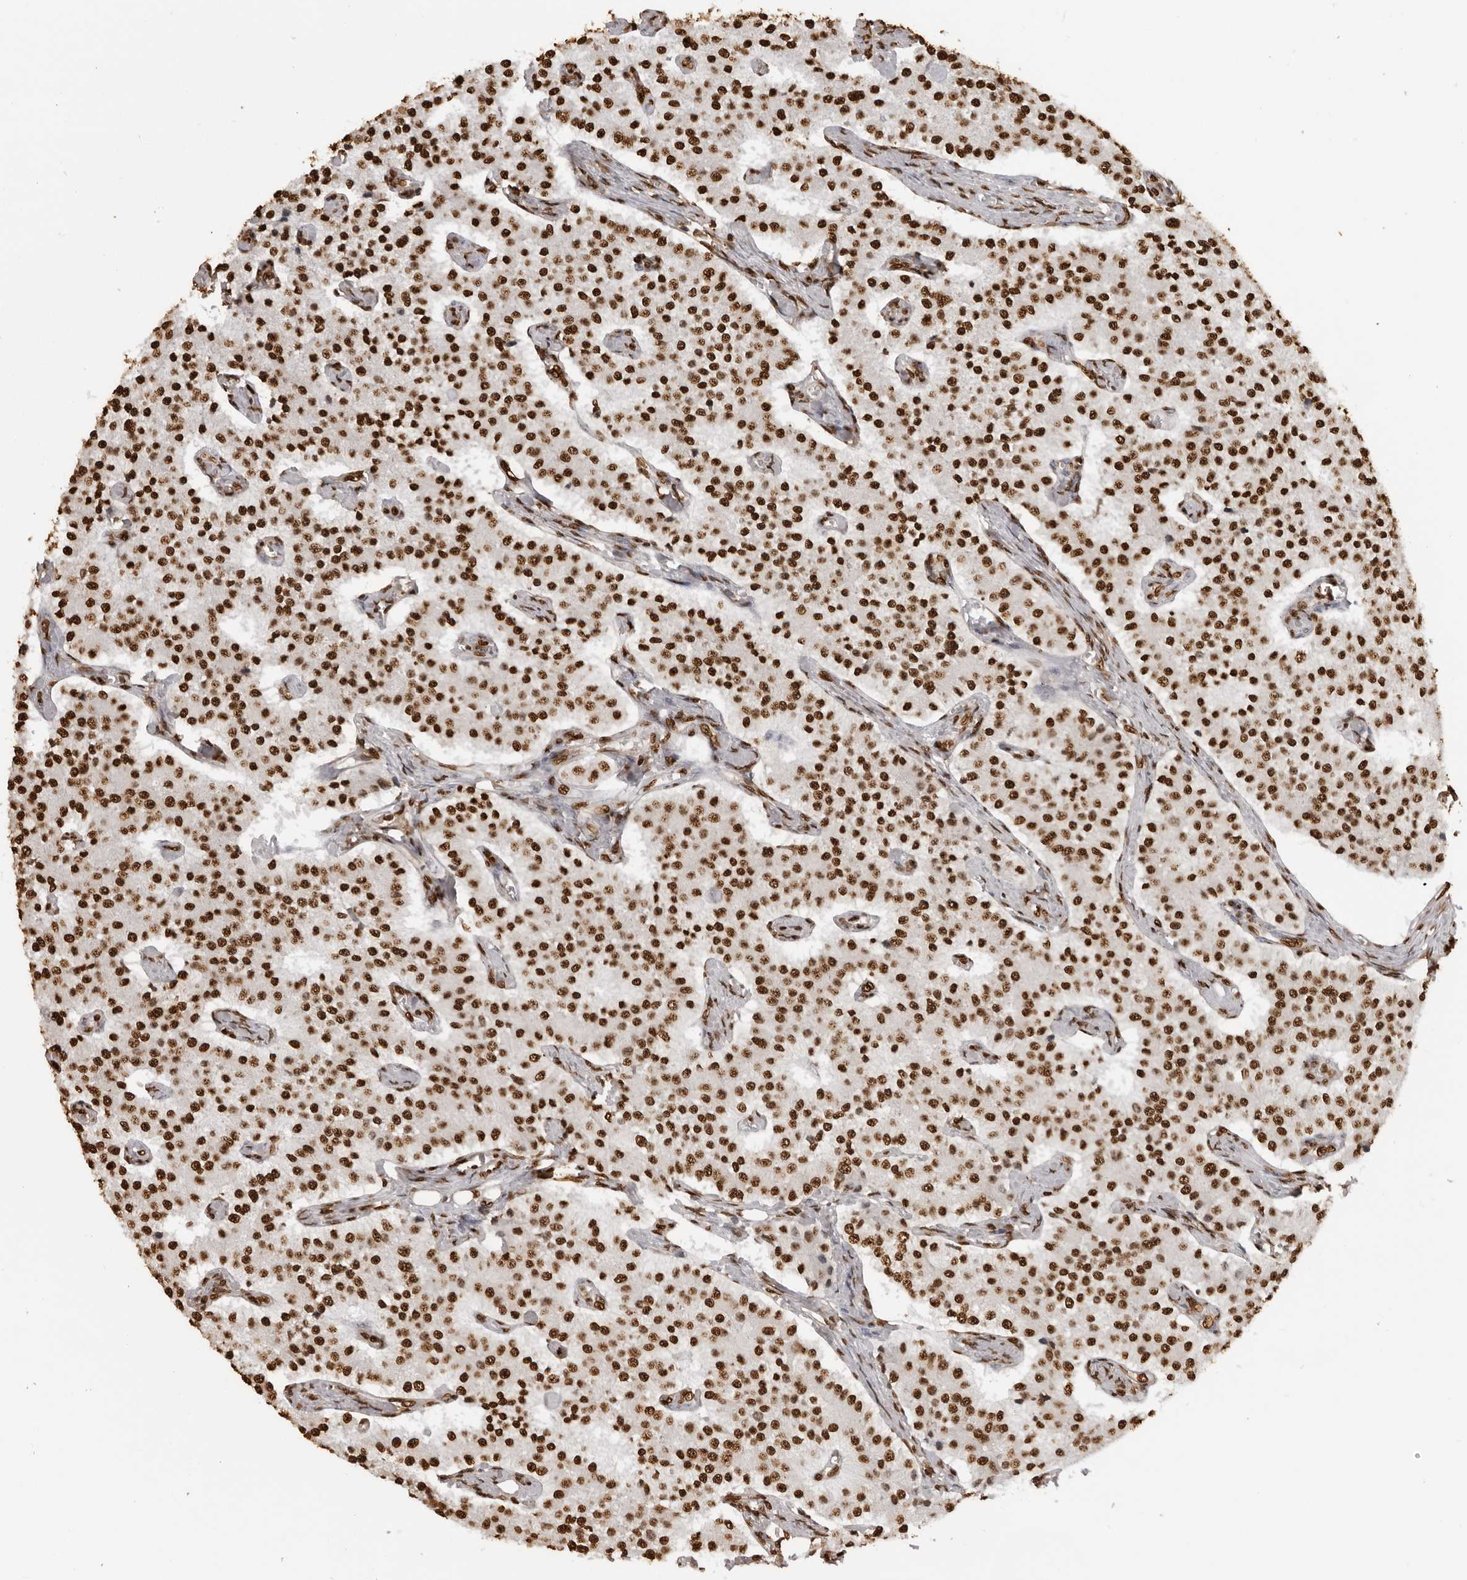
{"staining": {"intensity": "strong", "quantity": ">75%", "location": "nuclear"}, "tissue": "carcinoid", "cell_type": "Tumor cells", "image_type": "cancer", "snomed": [{"axis": "morphology", "description": "Carcinoid, malignant, NOS"}, {"axis": "topography", "description": "Colon"}], "caption": "About >75% of tumor cells in carcinoid (malignant) reveal strong nuclear protein staining as visualized by brown immunohistochemical staining.", "gene": "ZFP91", "patient": {"sex": "female", "age": 52}}